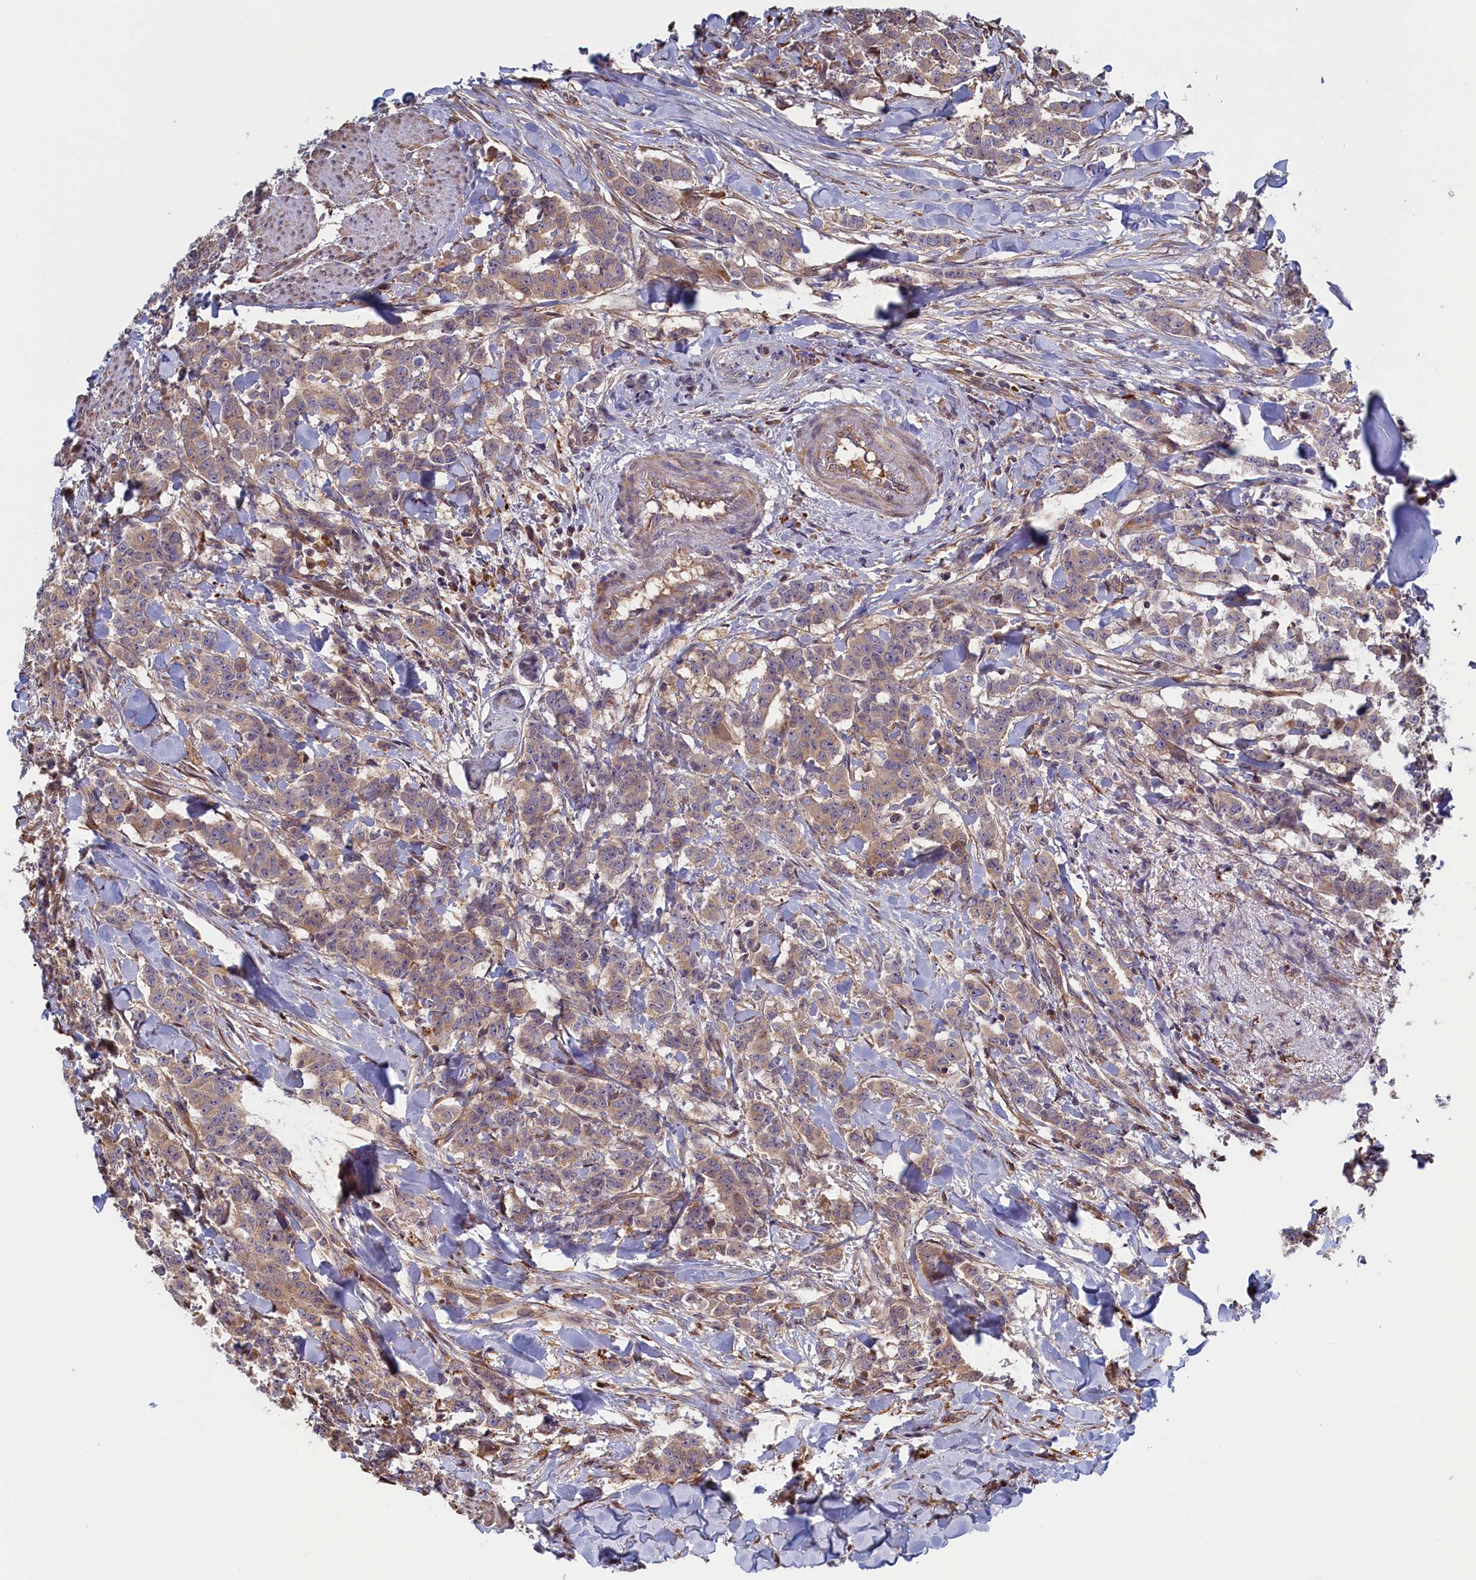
{"staining": {"intensity": "weak", "quantity": ">75%", "location": "cytoplasmic/membranous"}, "tissue": "breast cancer", "cell_type": "Tumor cells", "image_type": "cancer", "snomed": [{"axis": "morphology", "description": "Duct carcinoma"}, {"axis": "topography", "description": "Breast"}], "caption": "DAB (3,3'-diaminobenzidine) immunohistochemical staining of breast cancer reveals weak cytoplasmic/membranous protein staining in approximately >75% of tumor cells.", "gene": "RILPL1", "patient": {"sex": "female", "age": 40}}